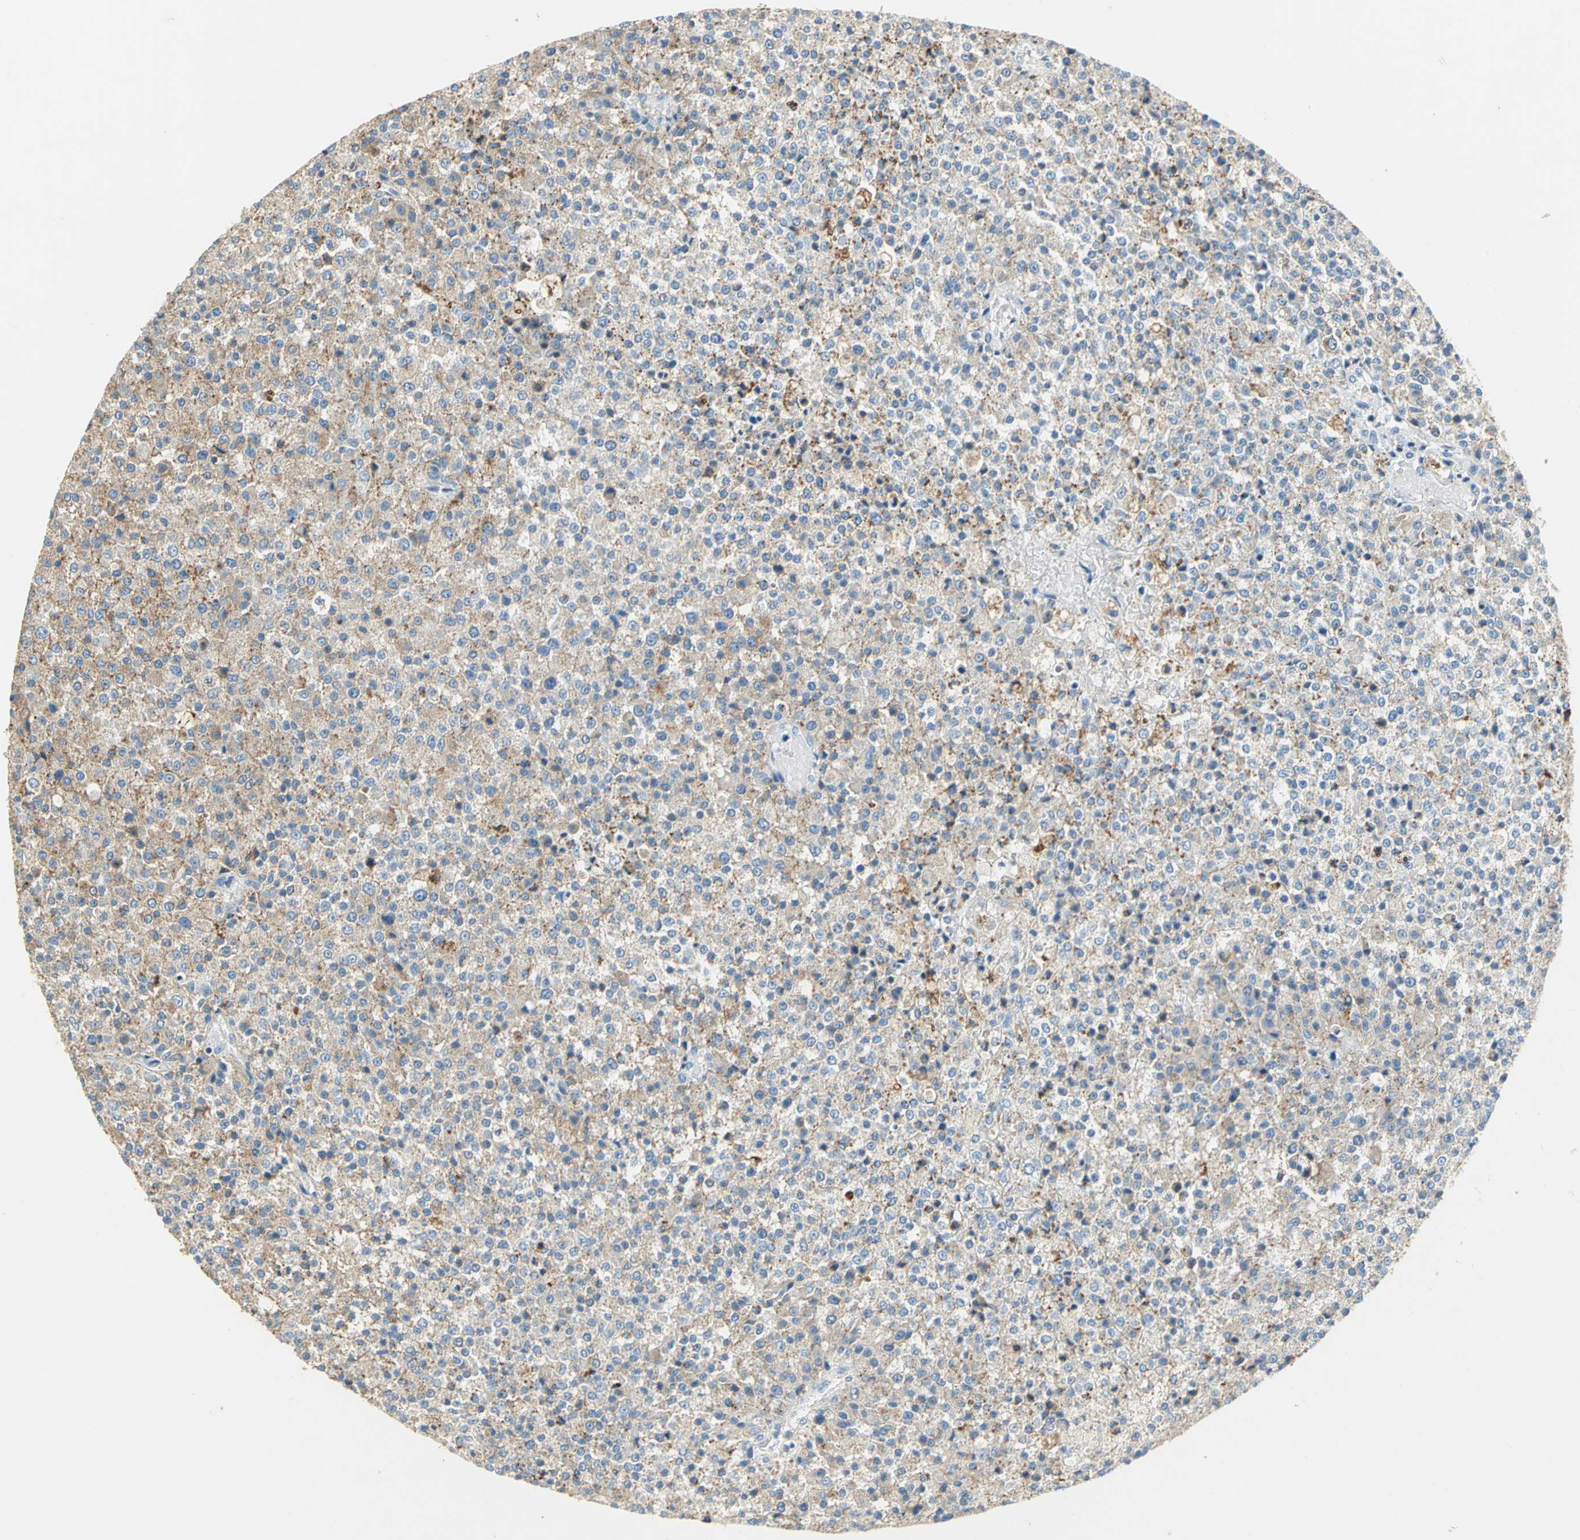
{"staining": {"intensity": "weak", "quantity": "25%-75%", "location": "cytoplasmic/membranous"}, "tissue": "testis cancer", "cell_type": "Tumor cells", "image_type": "cancer", "snomed": [{"axis": "morphology", "description": "Seminoma, NOS"}, {"axis": "topography", "description": "Testis"}], "caption": "There is low levels of weak cytoplasmic/membranous staining in tumor cells of seminoma (testis), as demonstrated by immunohistochemical staining (brown color).", "gene": "ANXA4", "patient": {"sex": "male", "age": 59}}